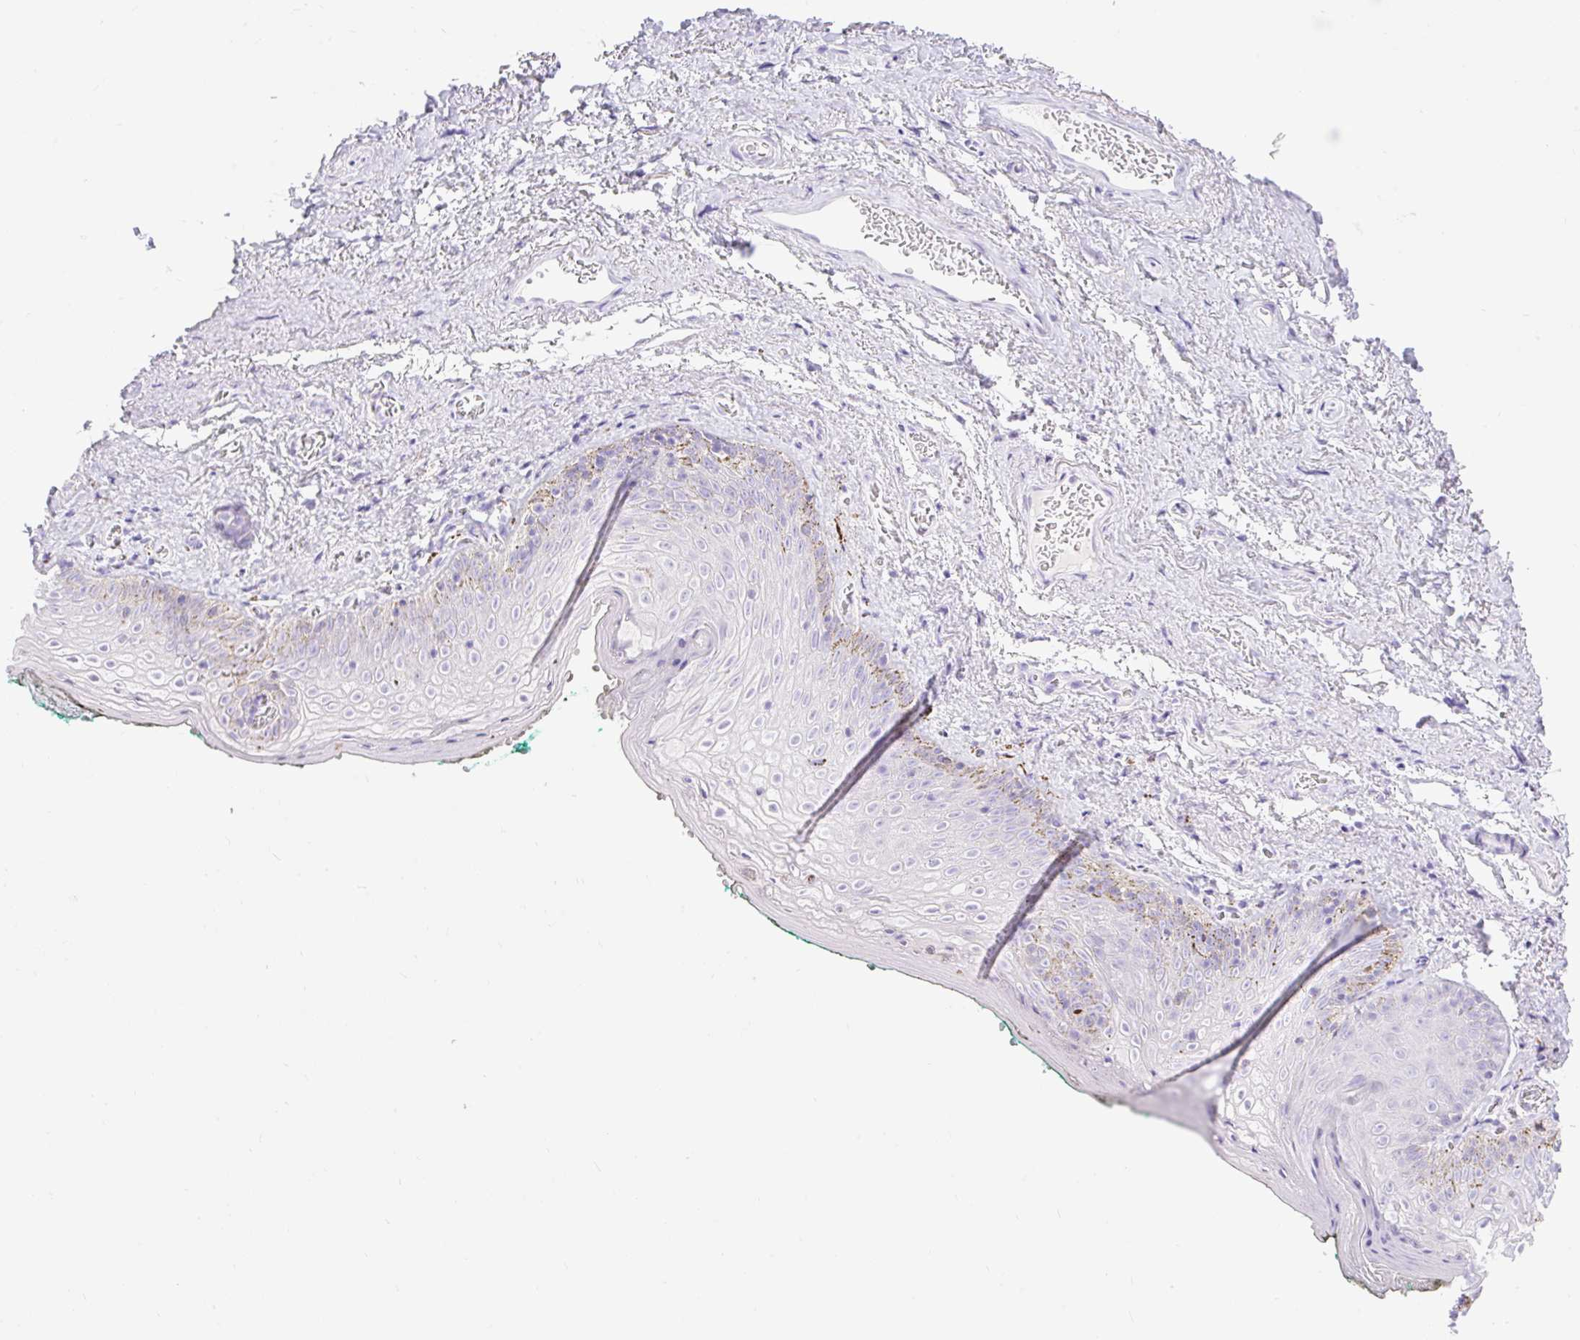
{"staining": {"intensity": "negative", "quantity": "none", "location": "none"}, "tissue": "vagina", "cell_type": "Squamous epithelial cells", "image_type": "normal", "snomed": [{"axis": "morphology", "description": "Normal tissue, NOS"}, {"axis": "topography", "description": "Vulva"}, {"axis": "topography", "description": "Vagina"}, {"axis": "topography", "description": "Peripheral nerve tissue"}], "caption": "Image shows no significant protein expression in squamous epithelial cells of unremarkable vagina.", "gene": "SLC25A40", "patient": {"sex": "female", "age": 66}}